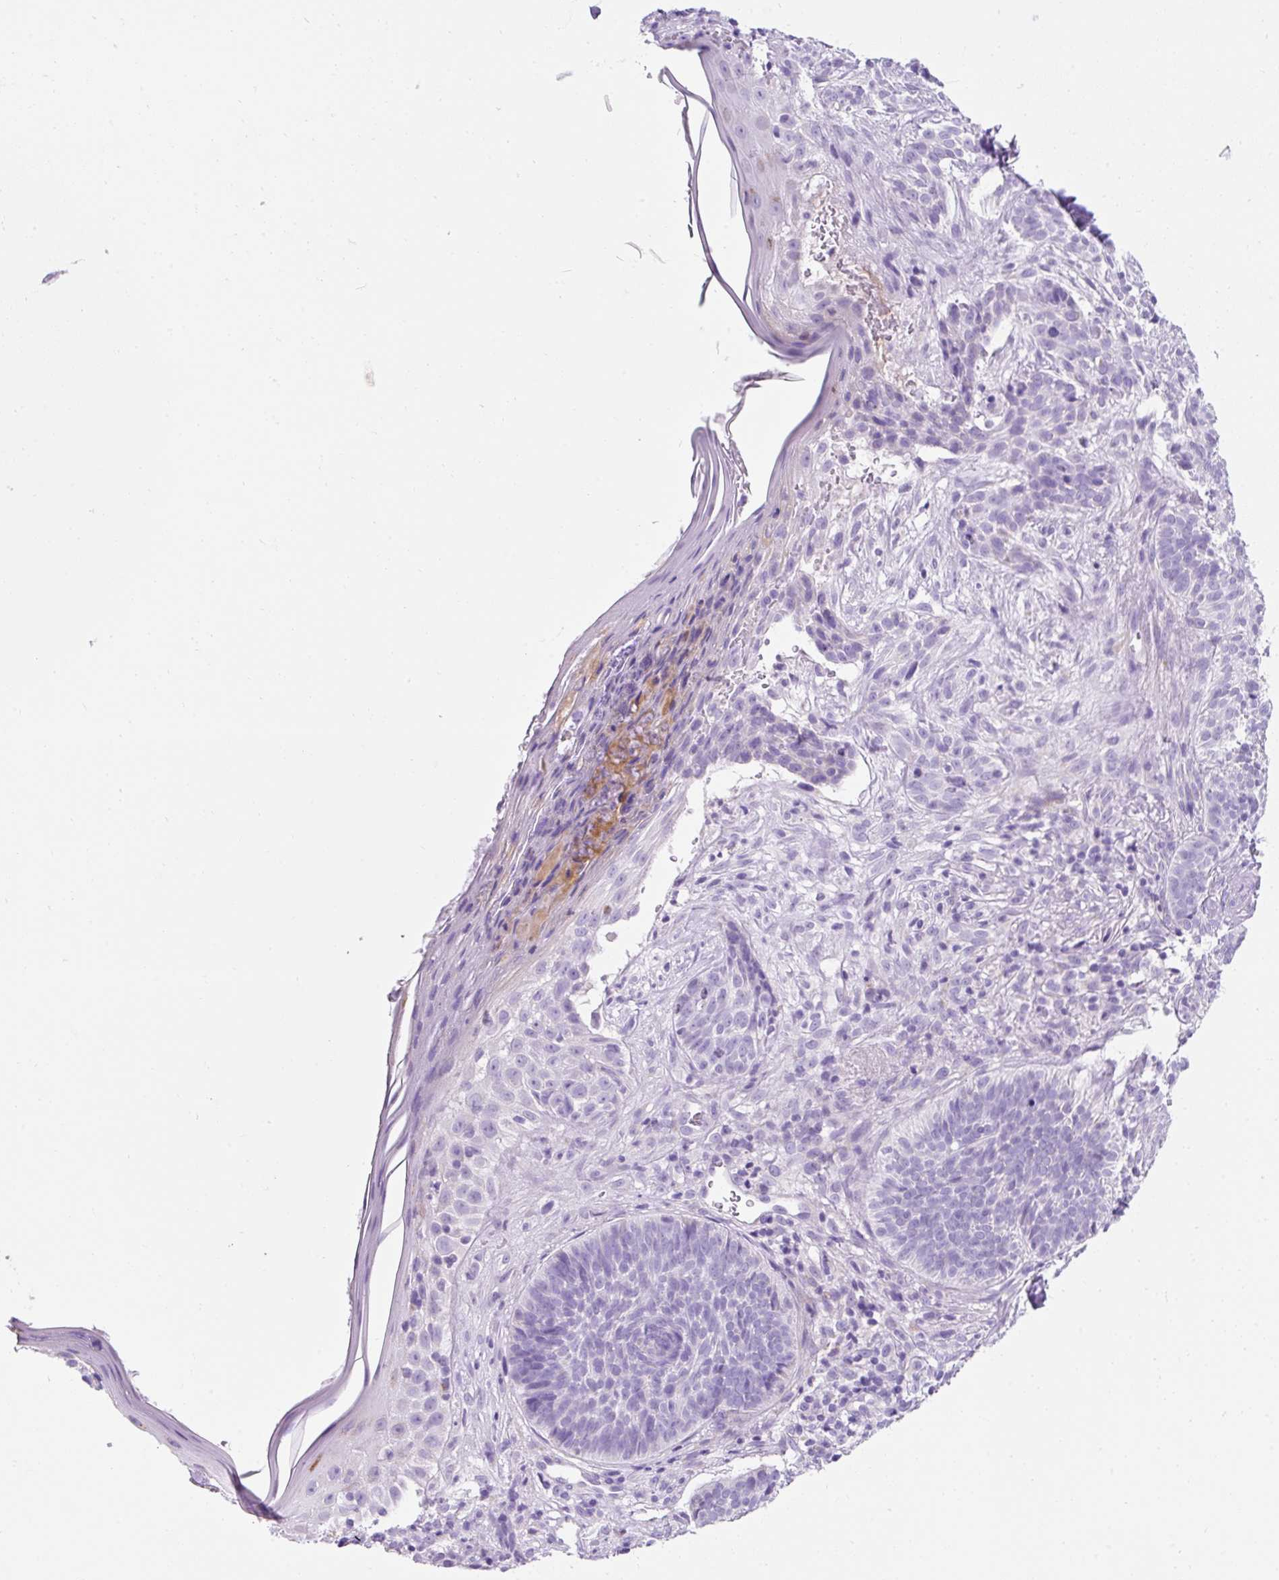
{"staining": {"intensity": "negative", "quantity": "none", "location": "none"}, "tissue": "skin cancer", "cell_type": "Tumor cells", "image_type": "cancer", "snomed": [{"axis": "morphology", "description": "Basal cell carcinoma"}, {"axis": "topography", "description": "Skin"}], "caption": "A high-resolution micrograph shows immunohistochemistry (IHC) staining of skin cancer (basal cell carcinoma), which exhibits no significant staining in tumor cells. (DAB (3,3'-diaminobenzidine) IHC, high magnification).", "gene": "PLPP2", "patient": {"sex": "male", "age": 70}}